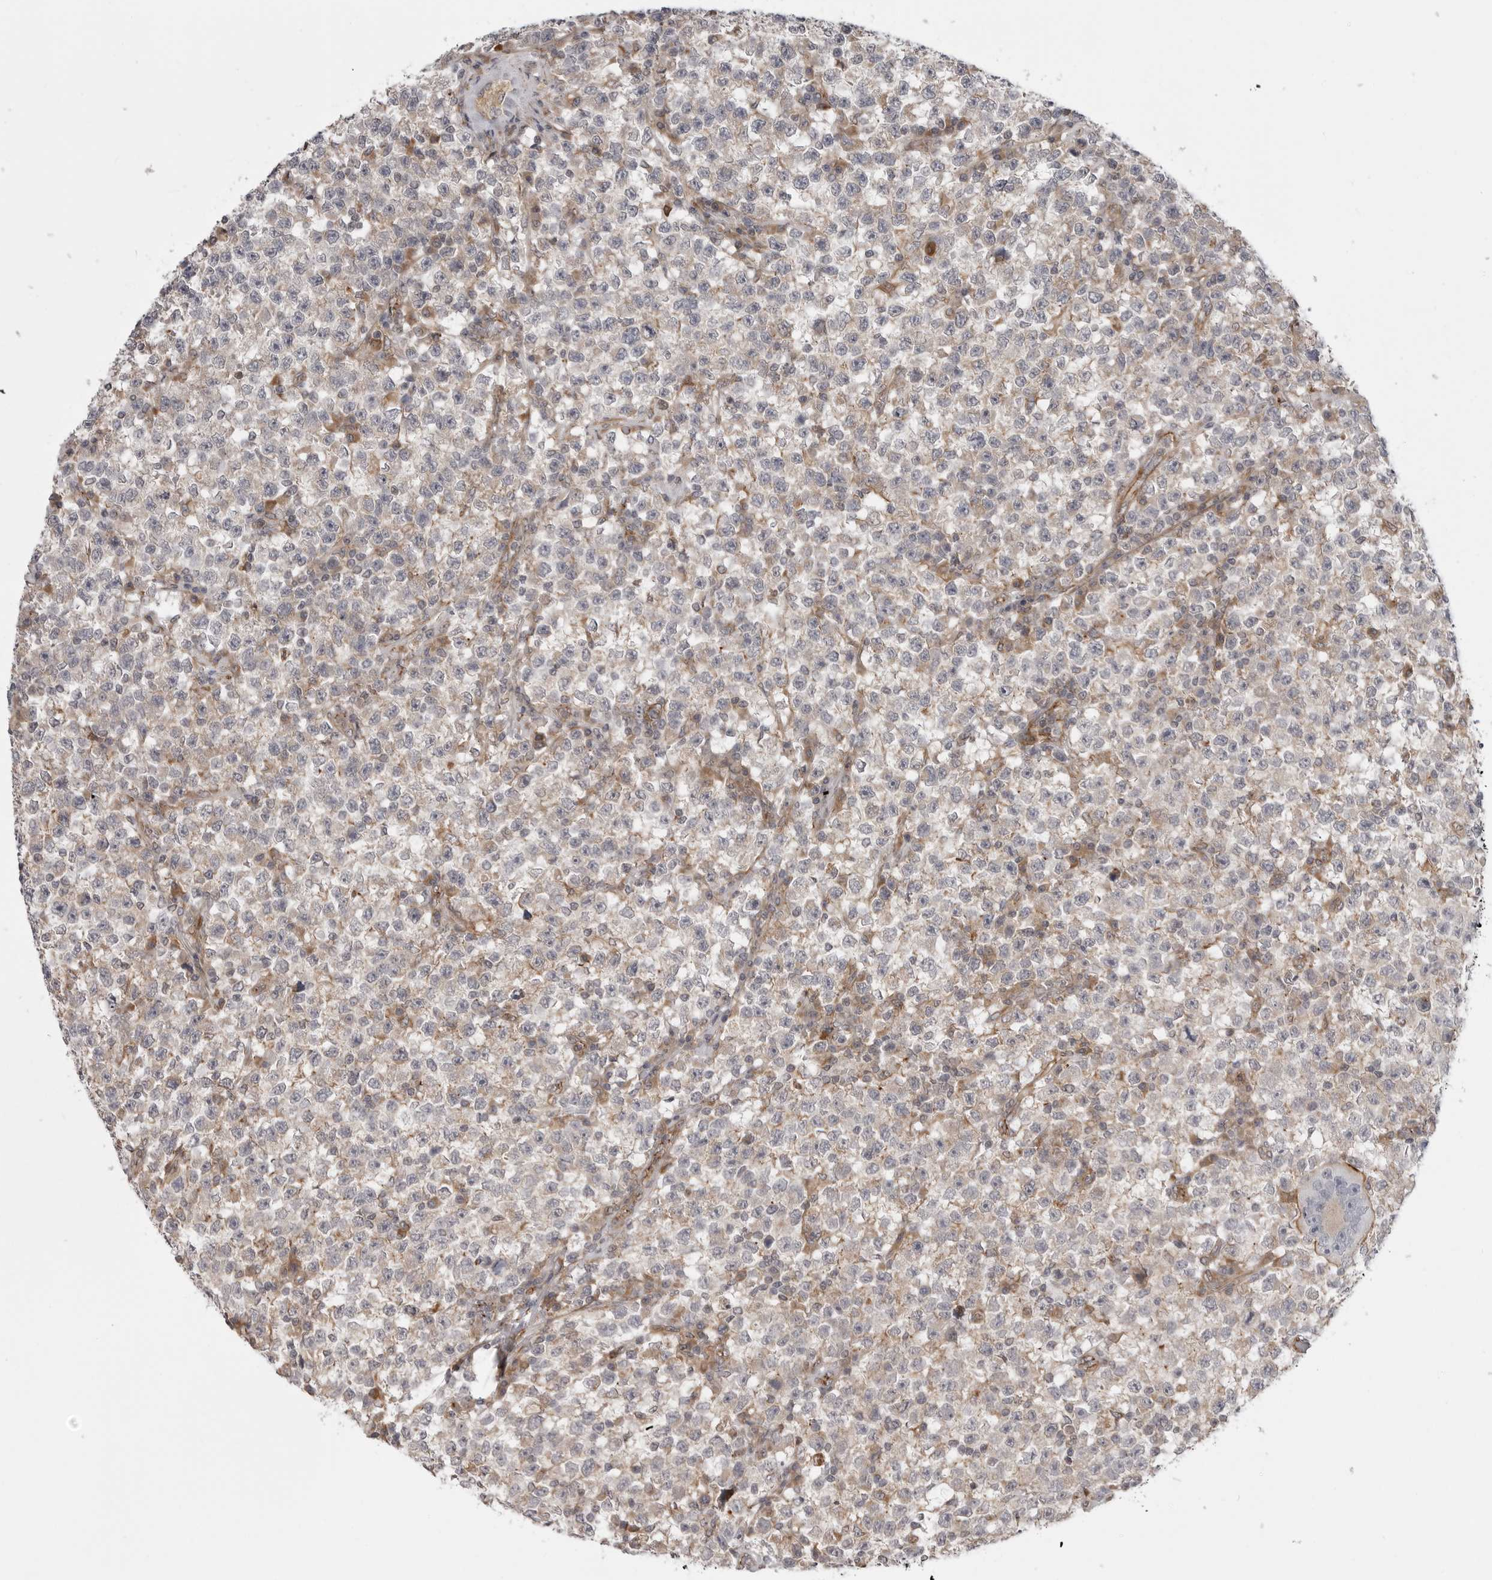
{"staining": {"intensity": "negative", "quantity": "none", "location": "none"}, "tissue": "testis cancer", "cell_type": "Tumor cells", "image_type": "cancer", "snomed": [{"axis": "morphology", "description": "Seminoma, NOS"}, {"axis": "topography", "description": "Testis"}], "caption": "IHC of human testis cancer (seminoma) demonstrates no staining in tumor cells. (Stains: DAB immunohistochemistry with hematoxylin counter stain, Microscopy: brightfield microscopy at high magnification).", "gene": "SCP2", "patient": {"sex": "male", "age": 22}}